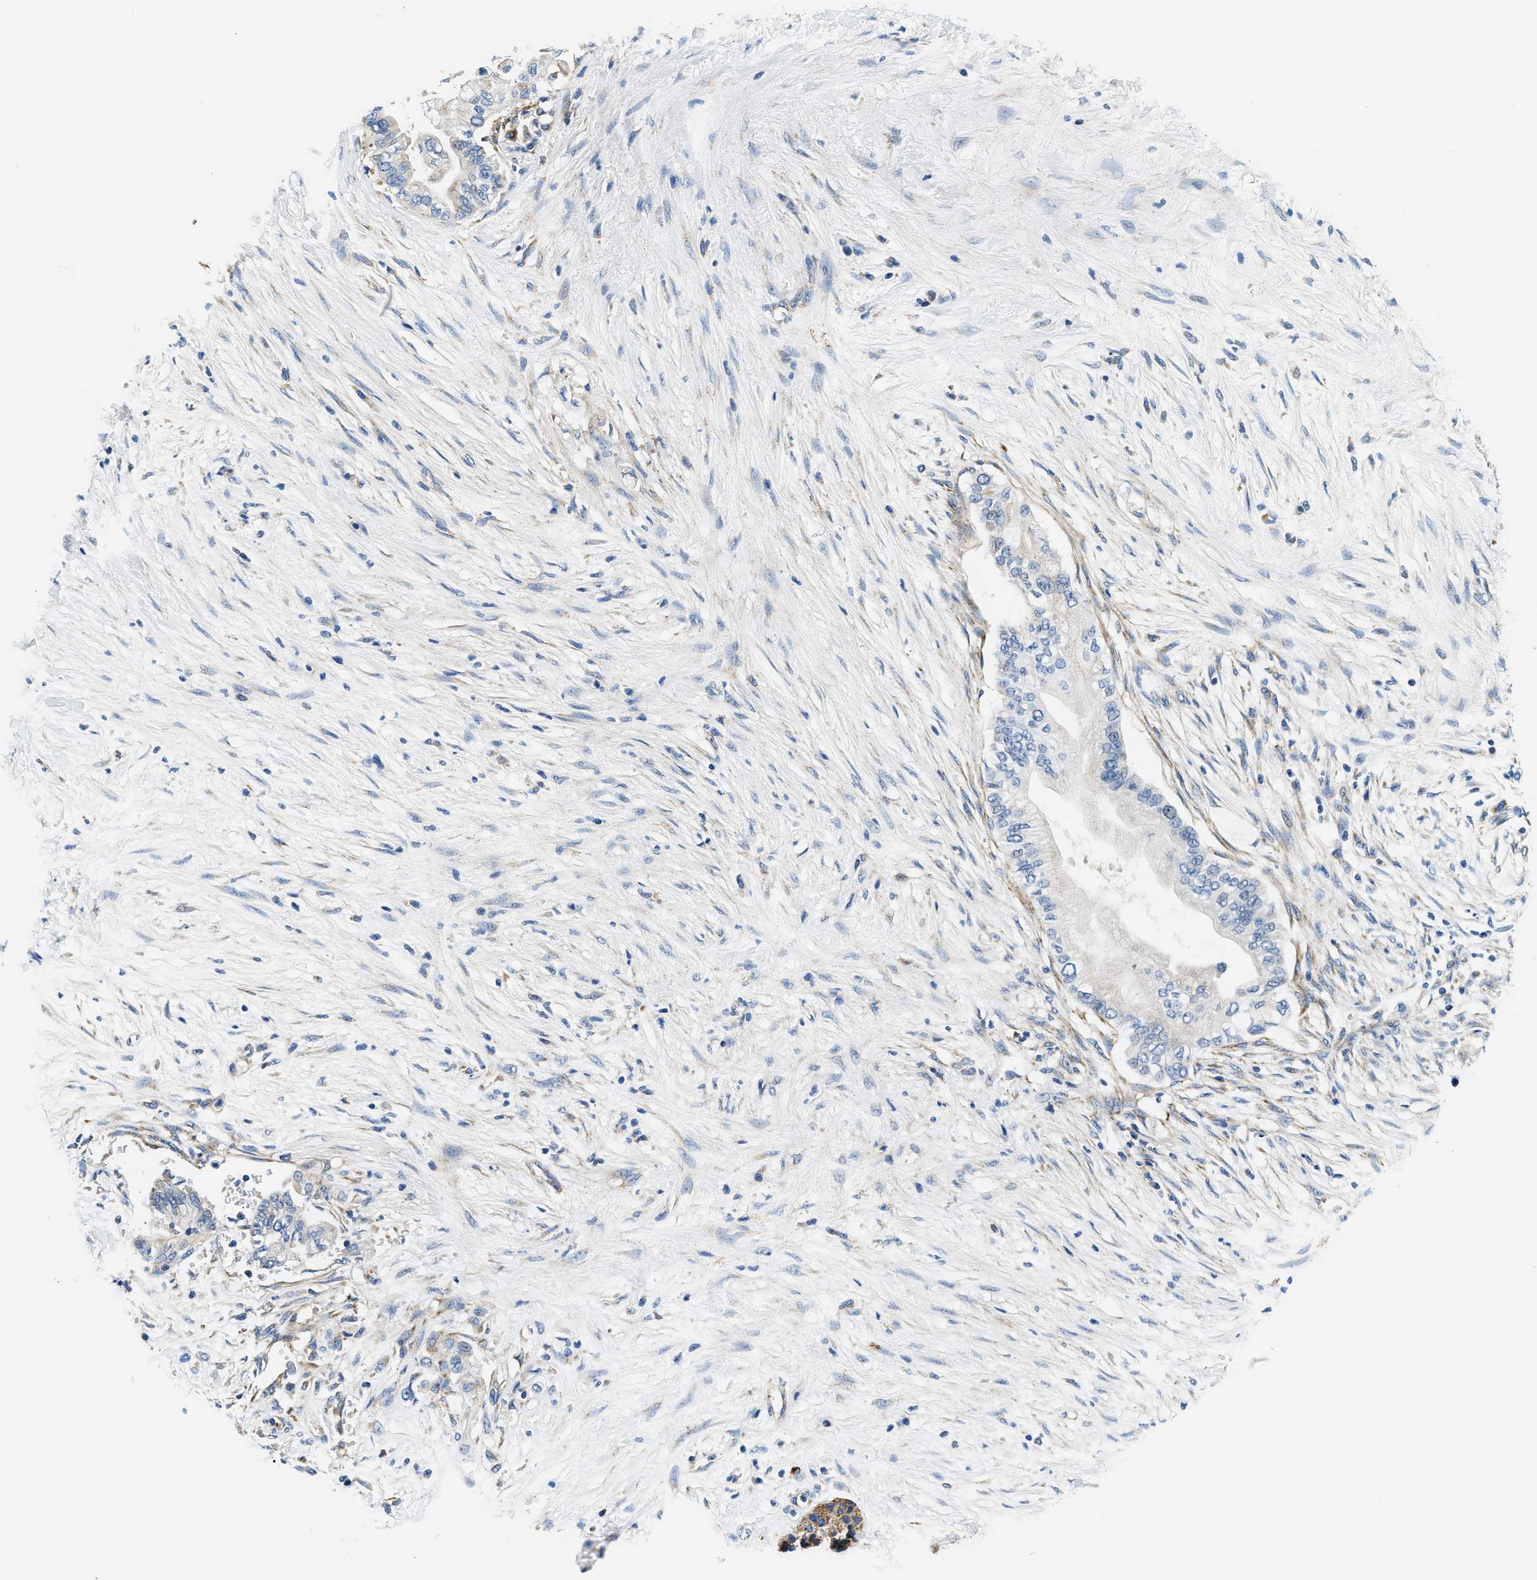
{"staining": {"intensity": "negative", "quantity": "none", "location": "none"}, "tissue": "pancreatic cancer", "cell_type": "Tumor cells", "image_type": "cancer", "snomed": [{"axis": "morphology", "description": "Normal tissue, NOS"}, {"axis": "morphology", "description": "Adenocarcinoma, NOS"}, {"axis": "topography", "description": "Pancreas"}, {"axis": "topography", "description": "Duodenum"}], "caption": "Tumor cells show no significant protein expression in pancreatic cancer. (Stains: DAB (3,3'-diaminobenzidine) IHC with hematoxylin counter stain, Microscopy: brightfield microscopy at high magnification).", "gene": "SAMD4B", "patient": {"sex": "female", "age": 60}}